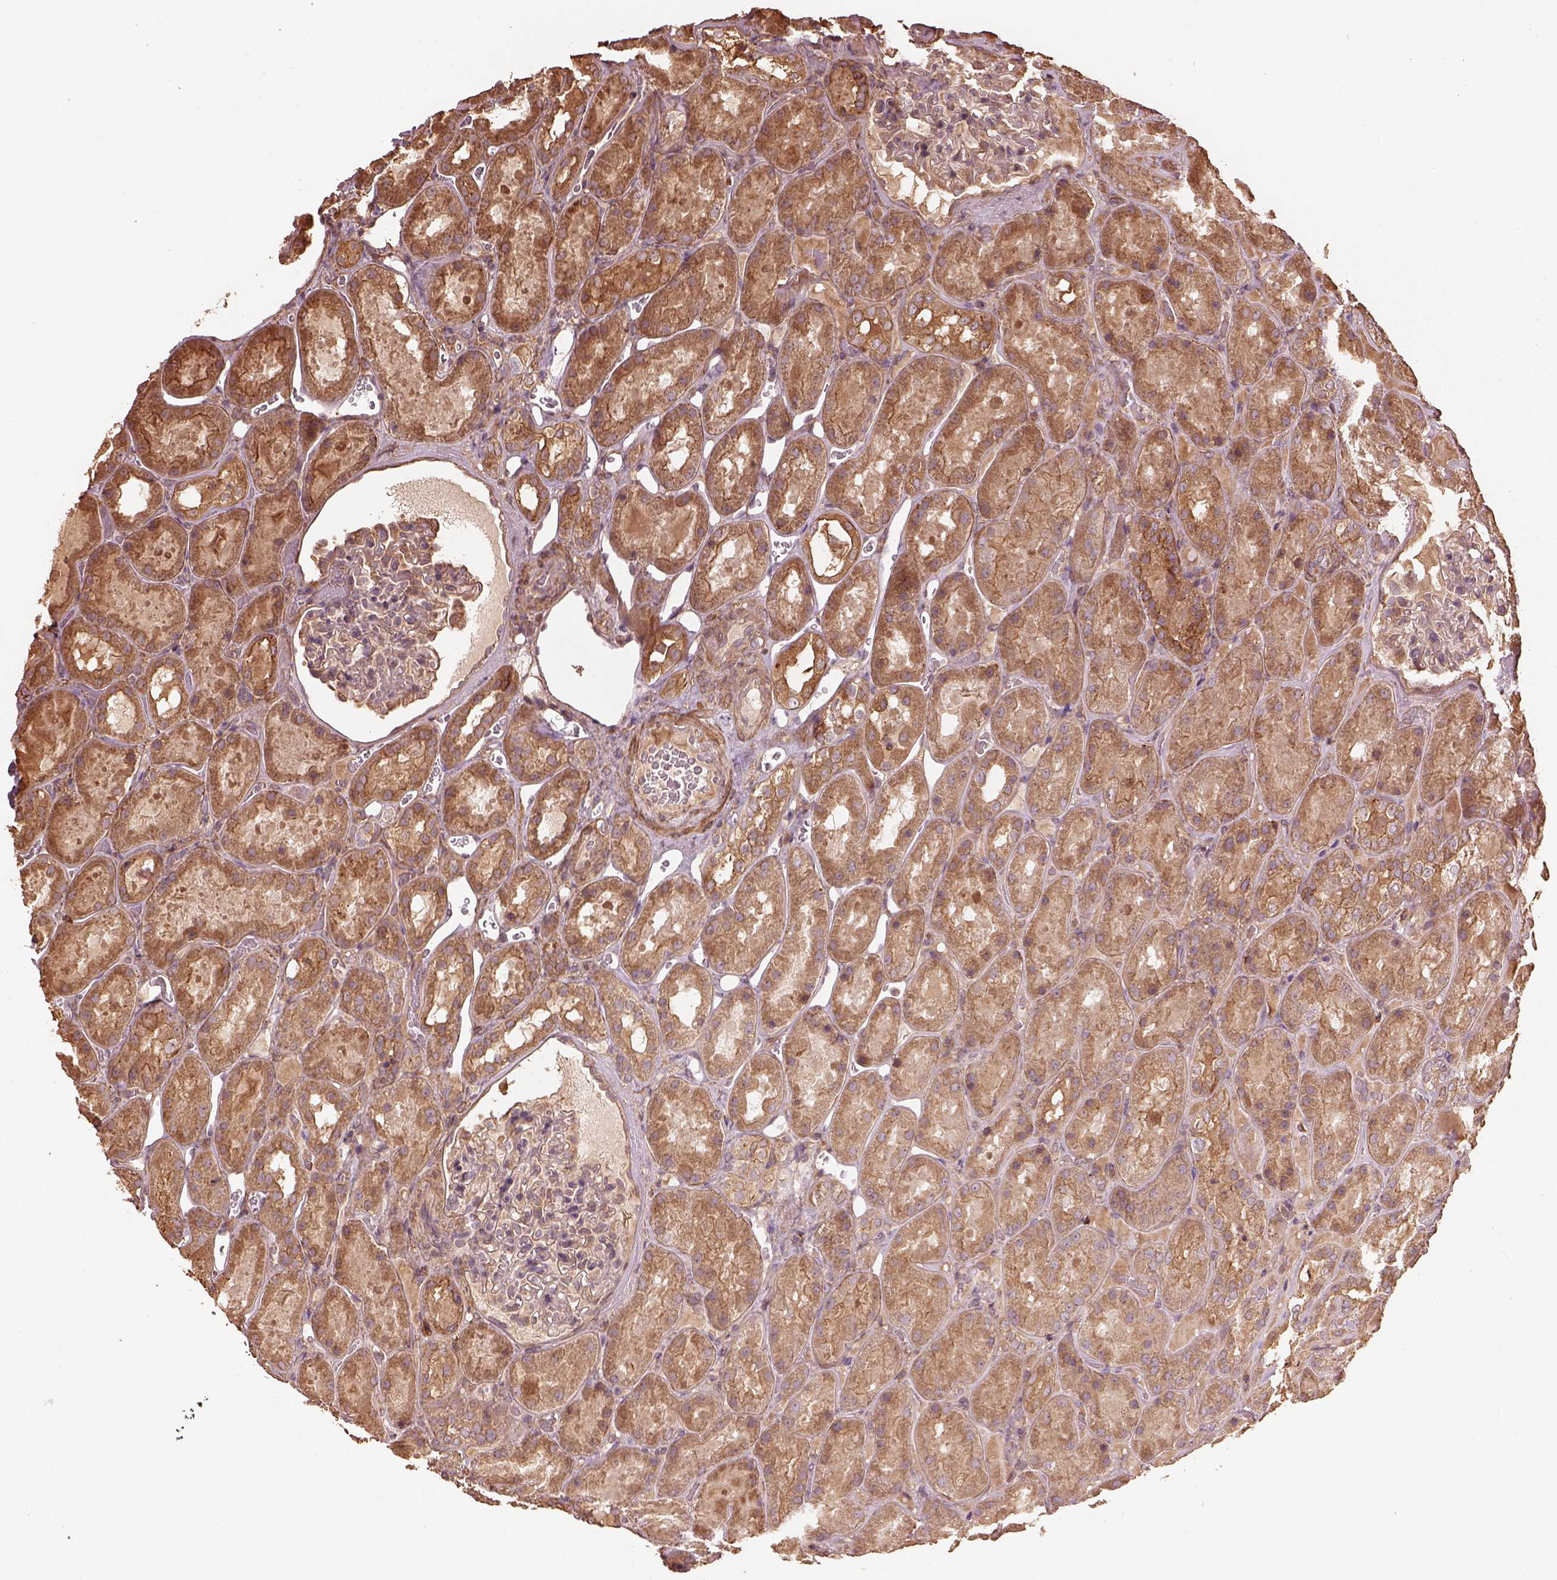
{"staining": {"intensity": "moderate", "quantity": "25%-75%", "location": "cytoplasmic/membranous"}, "tissue": "kidney", "cell_type": "Cells in glomeruli", "image_type": "normal", "snomed": [{"axis": "morphology", "description": "Normal tissue, NOS"}, {"axis": "topography", "description": "Kidney"}], "caption": "An image showing moderate cytoplasmic/membranous positivity in approximately 25%-75% of cells in glomeruli in benign kidney, as visualized by brown immunohistochemical staining.", "gene": "METTL4", "patient": {"sex": "male", "age": 73}}